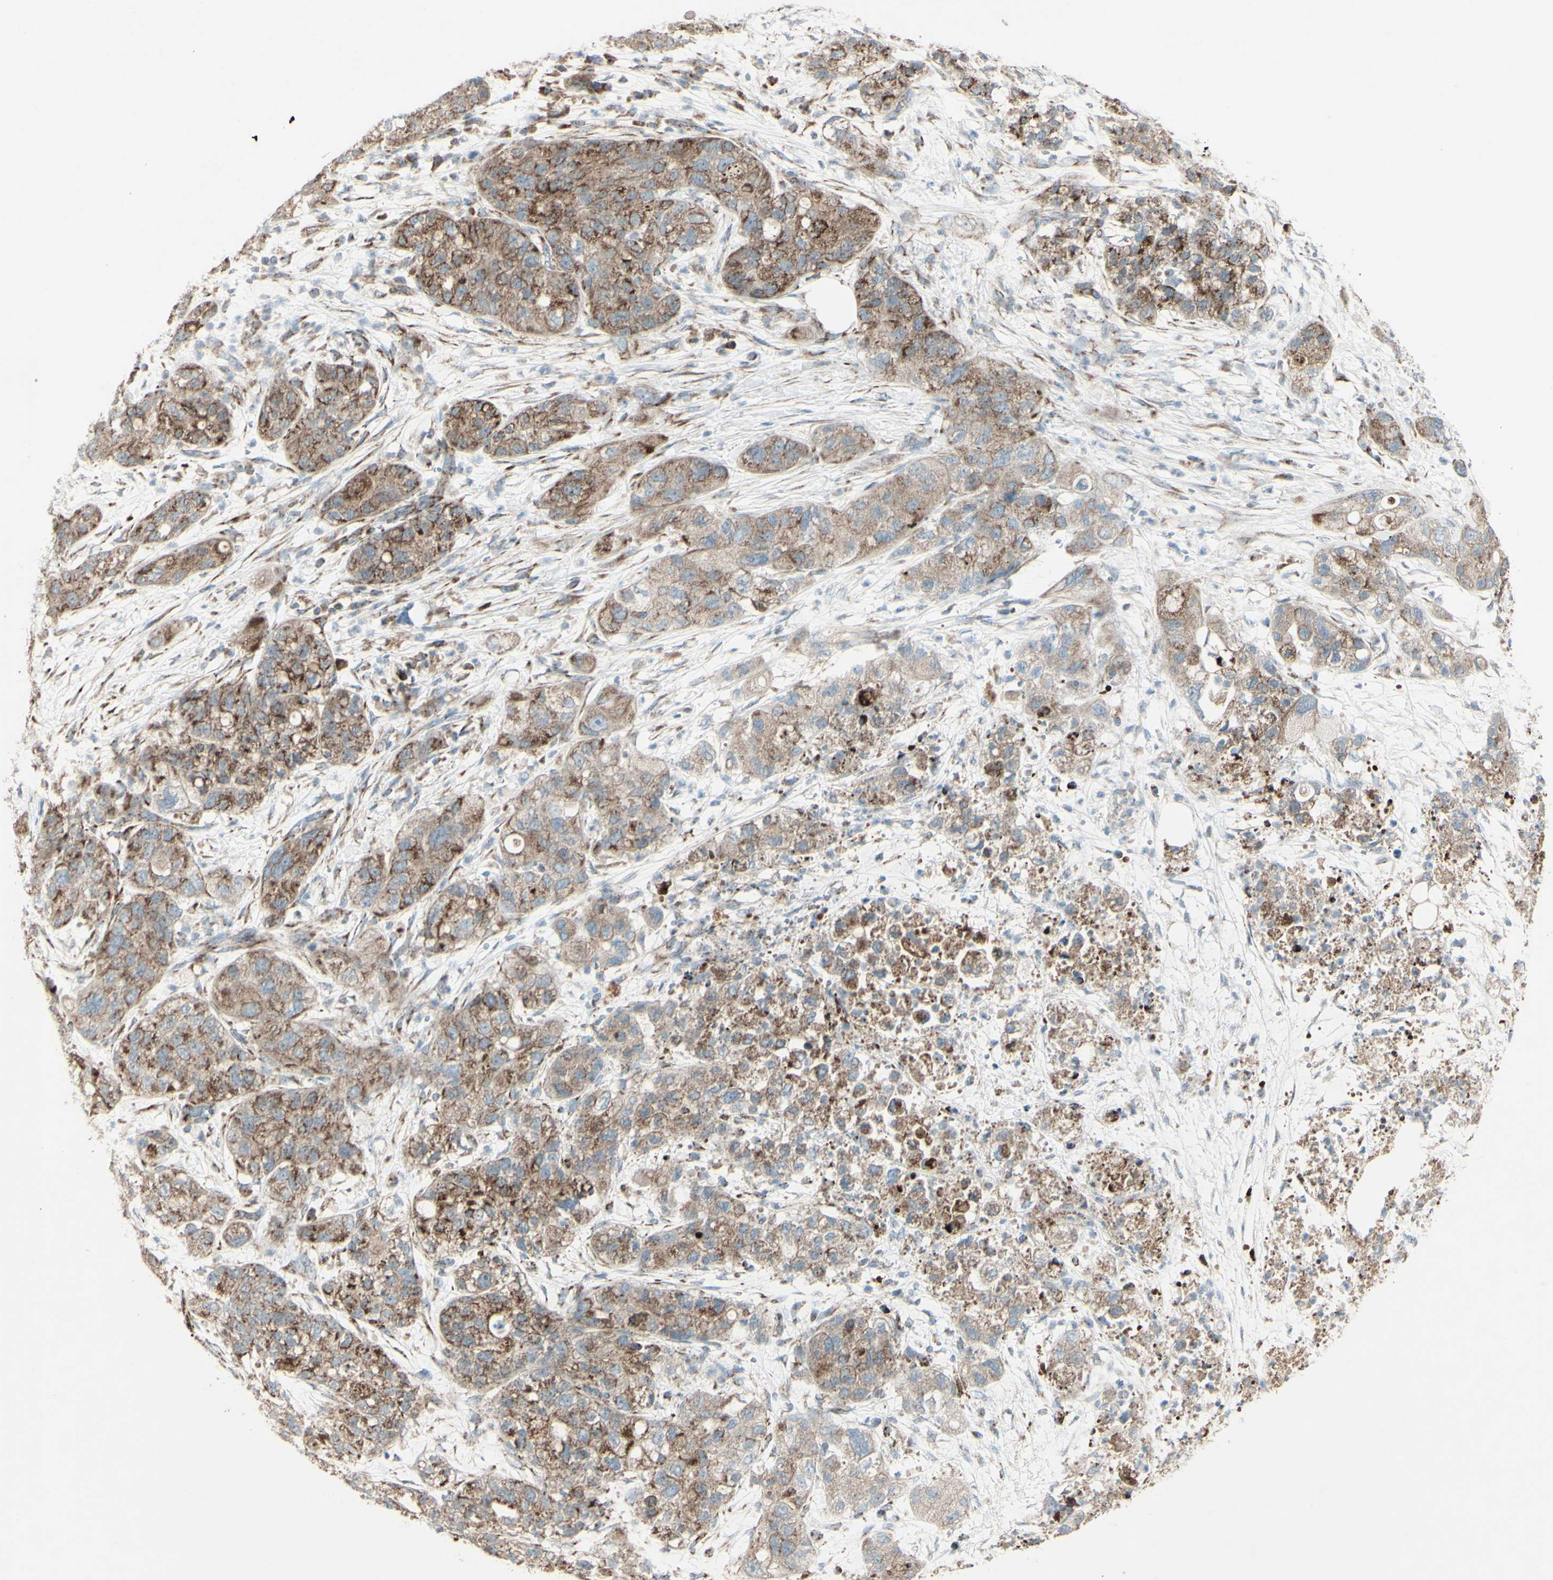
{"staining": {"intensity": "moderate", "quantity": ">75%", "location": "cytoplasmic/membranous"}, "tissue": "pancreatic cancer", "cell_type": "Tumor cells", "image_type": "cancer", "snomed": [{"axis": "morphology", "description": "Adenocarcinoma, NOS"}, {"axis": "topography", "description": "Pancreas"}], "caption": "A histopathology image of human pancreatic cancer (adenocarcinoma) stained for a protein displays moderate cytoplasmic/membranous brown staining in tumor cells. (brown staining indicates protein expression, while blue staining denotes nuclei).", "gene": "RHOT1", "patient": {"sex": "female", "age": 78}}